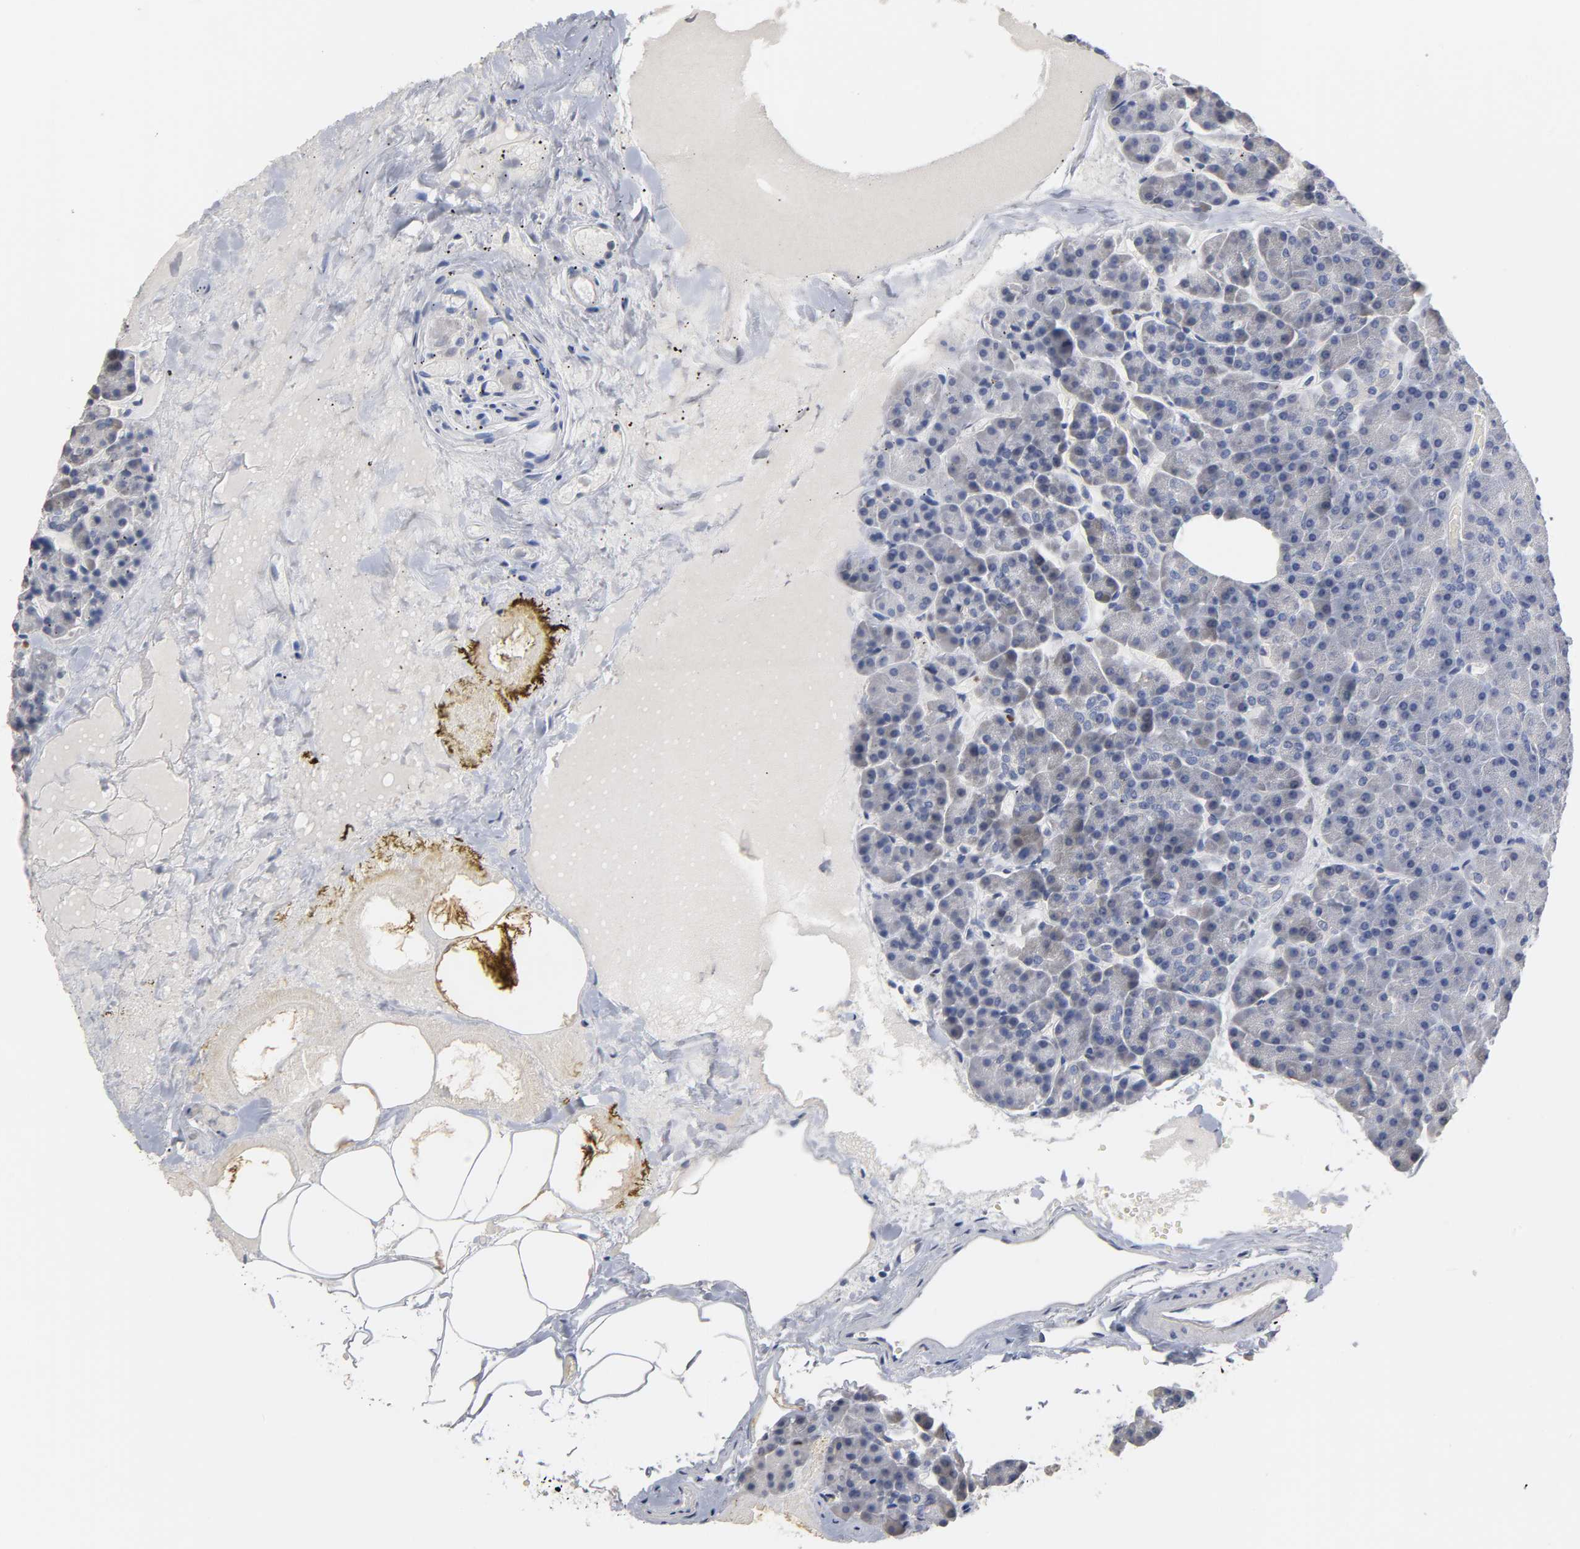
{"staining": {"intensity": "negative", "quantity": "none", "location": "none"}, "tissue": "pancreas", "cell_type": "Exocrine glandular cells", "image_type": "normal", "snomed": [{"axis": "morphology", "description": "Normal tissue, NOS"}, {"axis": "topography", "description": "Pancreas"}], "caption": "Exocrine glandular cells show no significant protein positivity in unremarkable pancreas.", "gene": "OVOL1", "patient": {"sex": "female", "age": 35}}